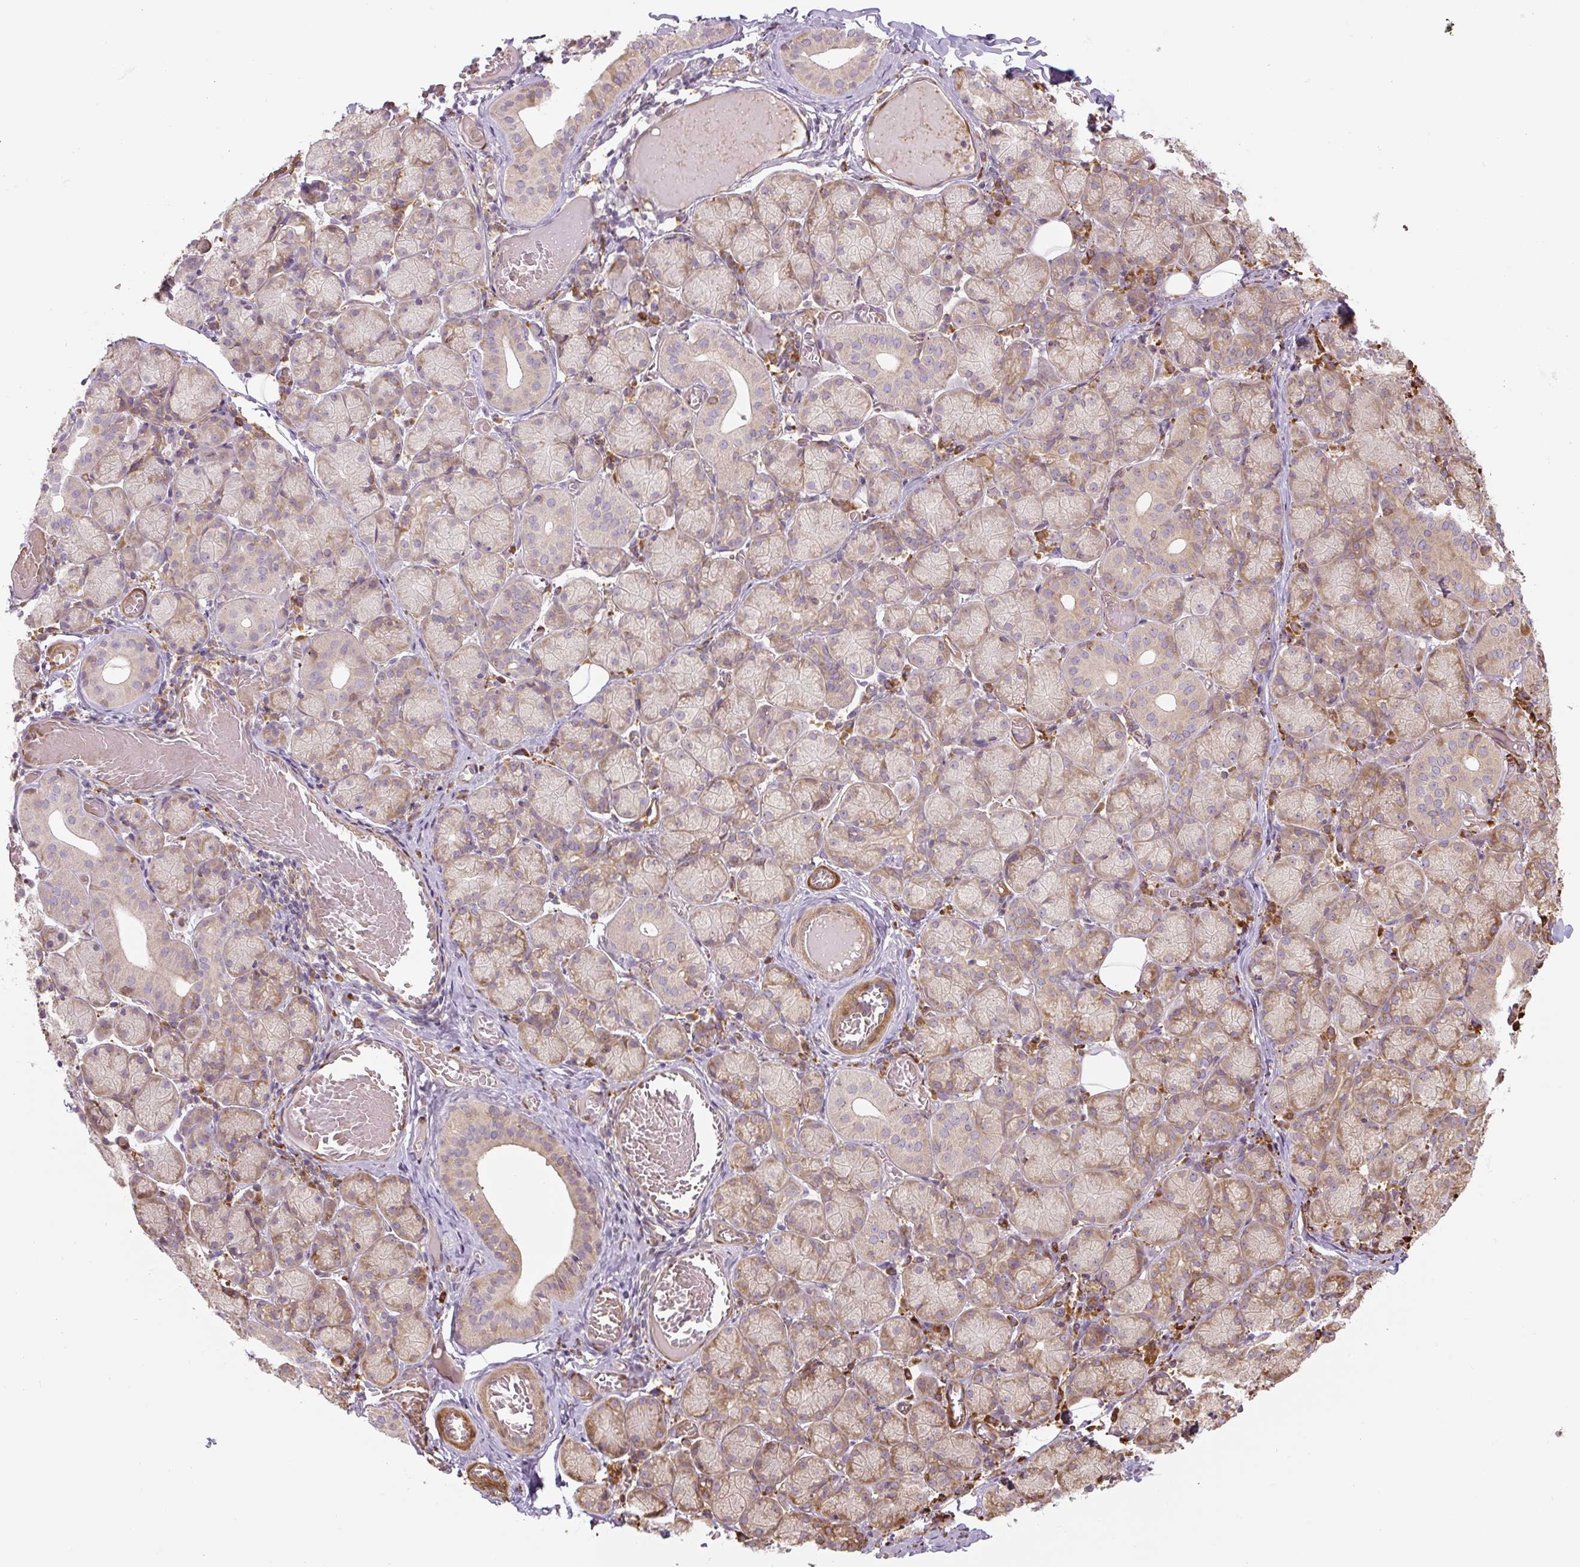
{"staining": {"intensity": "moderate", "quantity": ">75%", "location": "cytoplasmic/membranous"}, "tissue": "salivary gland", "cell_type": "Glandular cells", "image_type": "normal", "snomed": [{"axis": "morphology", "description": "Normal tissue, NOS"}, {"axis": "topography", "description": "Salivary gland"}], "caption": "Immunohistochemical staining of benign human salivary gland shows >75% levels of moderate cytoplasmic/membranous protein staining in about >75% of glandular cells.", "gene": "RASA1", "patient": {"sex": "female", "age": 24}}